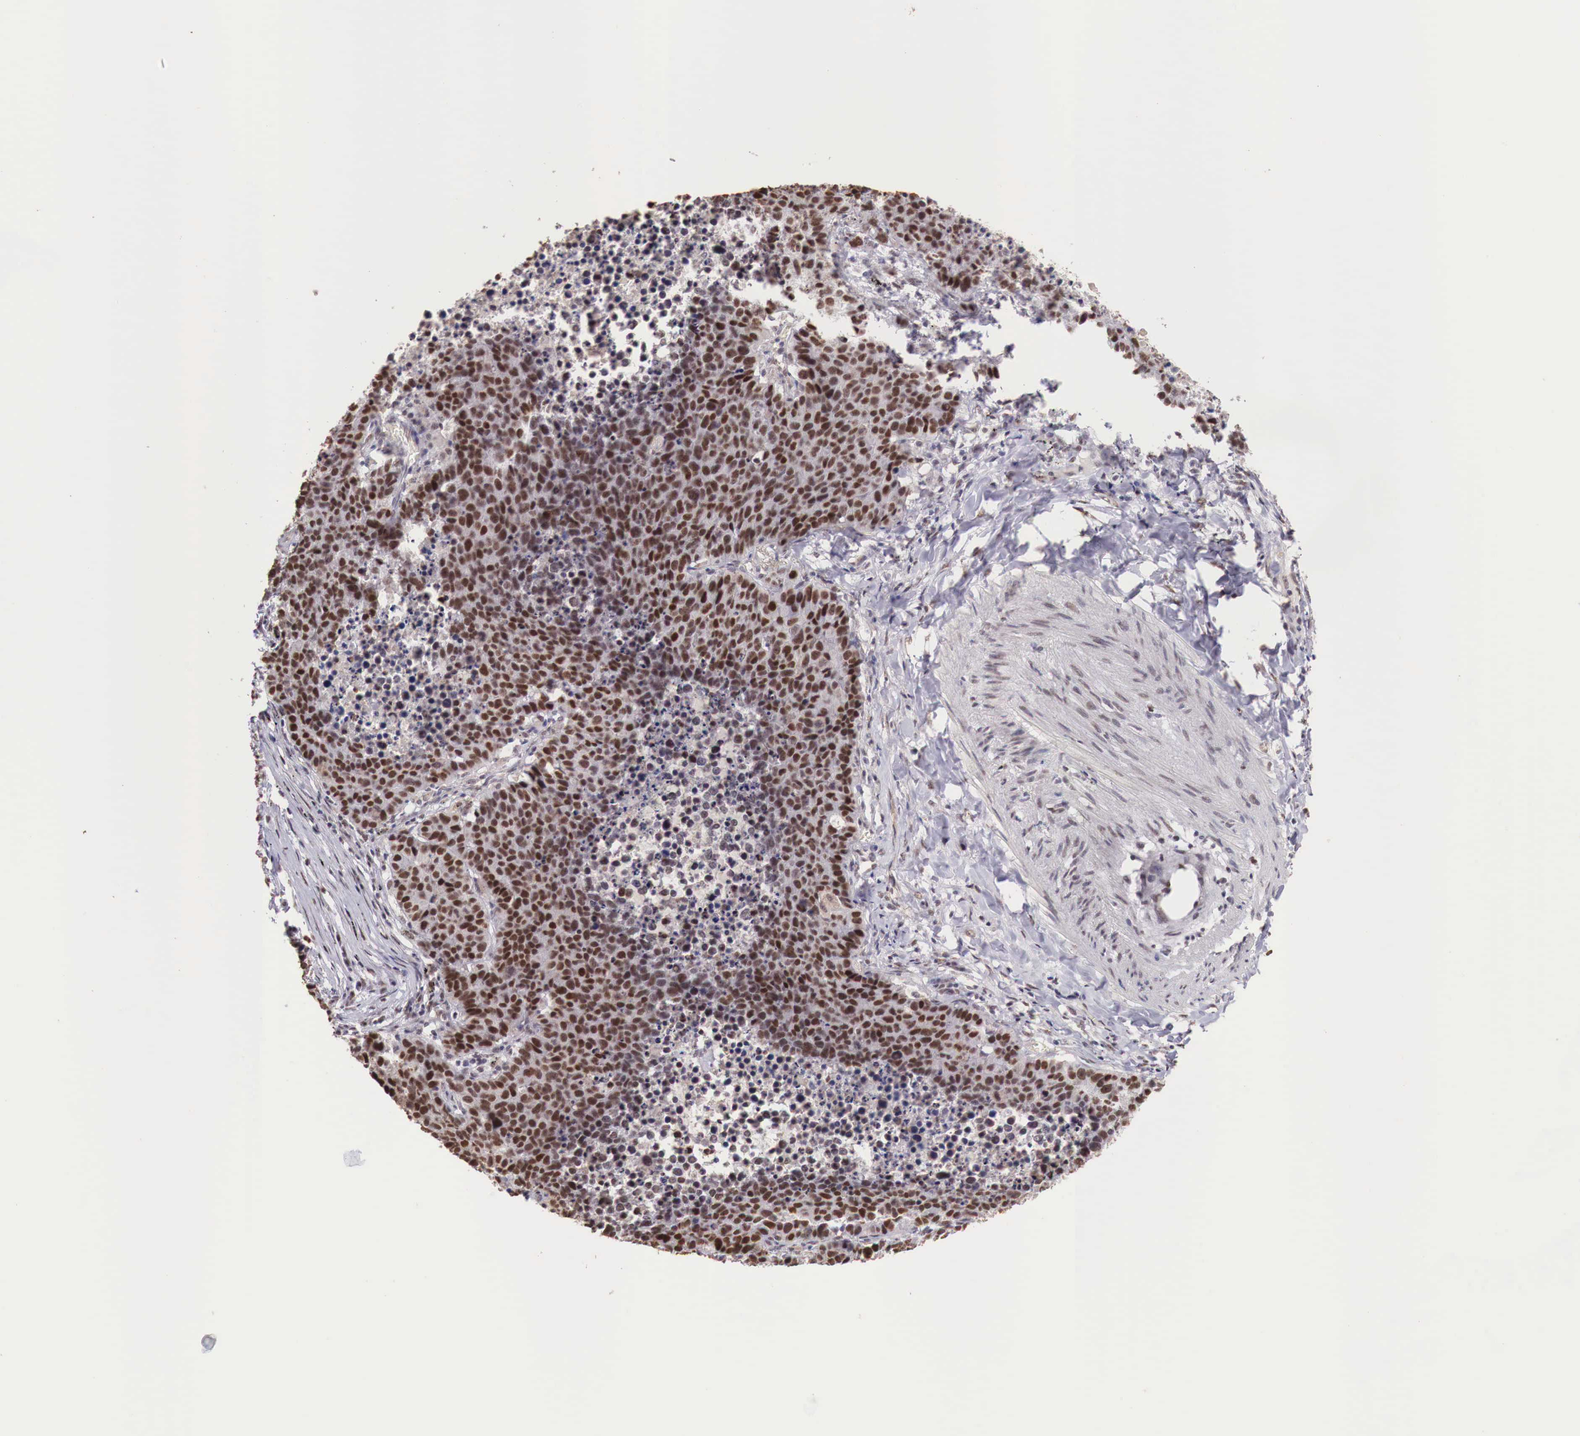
{"staining": {"intensity": "strong", "quantity": ">75%", "location": "cytoplasmic/membranous,nuclear"}, "tissue": "lung cancer", "cell_type": "Tumor cells", "image_type": "cancer", "snomed": [{"axis": "morphology", "description": "Carcinoid, malignant, NOS"}, {"axis": "topography", "description": "Lung"}], "caption": "An immunohistochemistry micrograph of tumor tissue is shown. Protein staining in brown highlights strong cytoplasmic/membranous and nuclear positivity in lung cancer within tumor cells.", "gene": "FOXP2", "patient": {"sex": "male", "age": 60}}